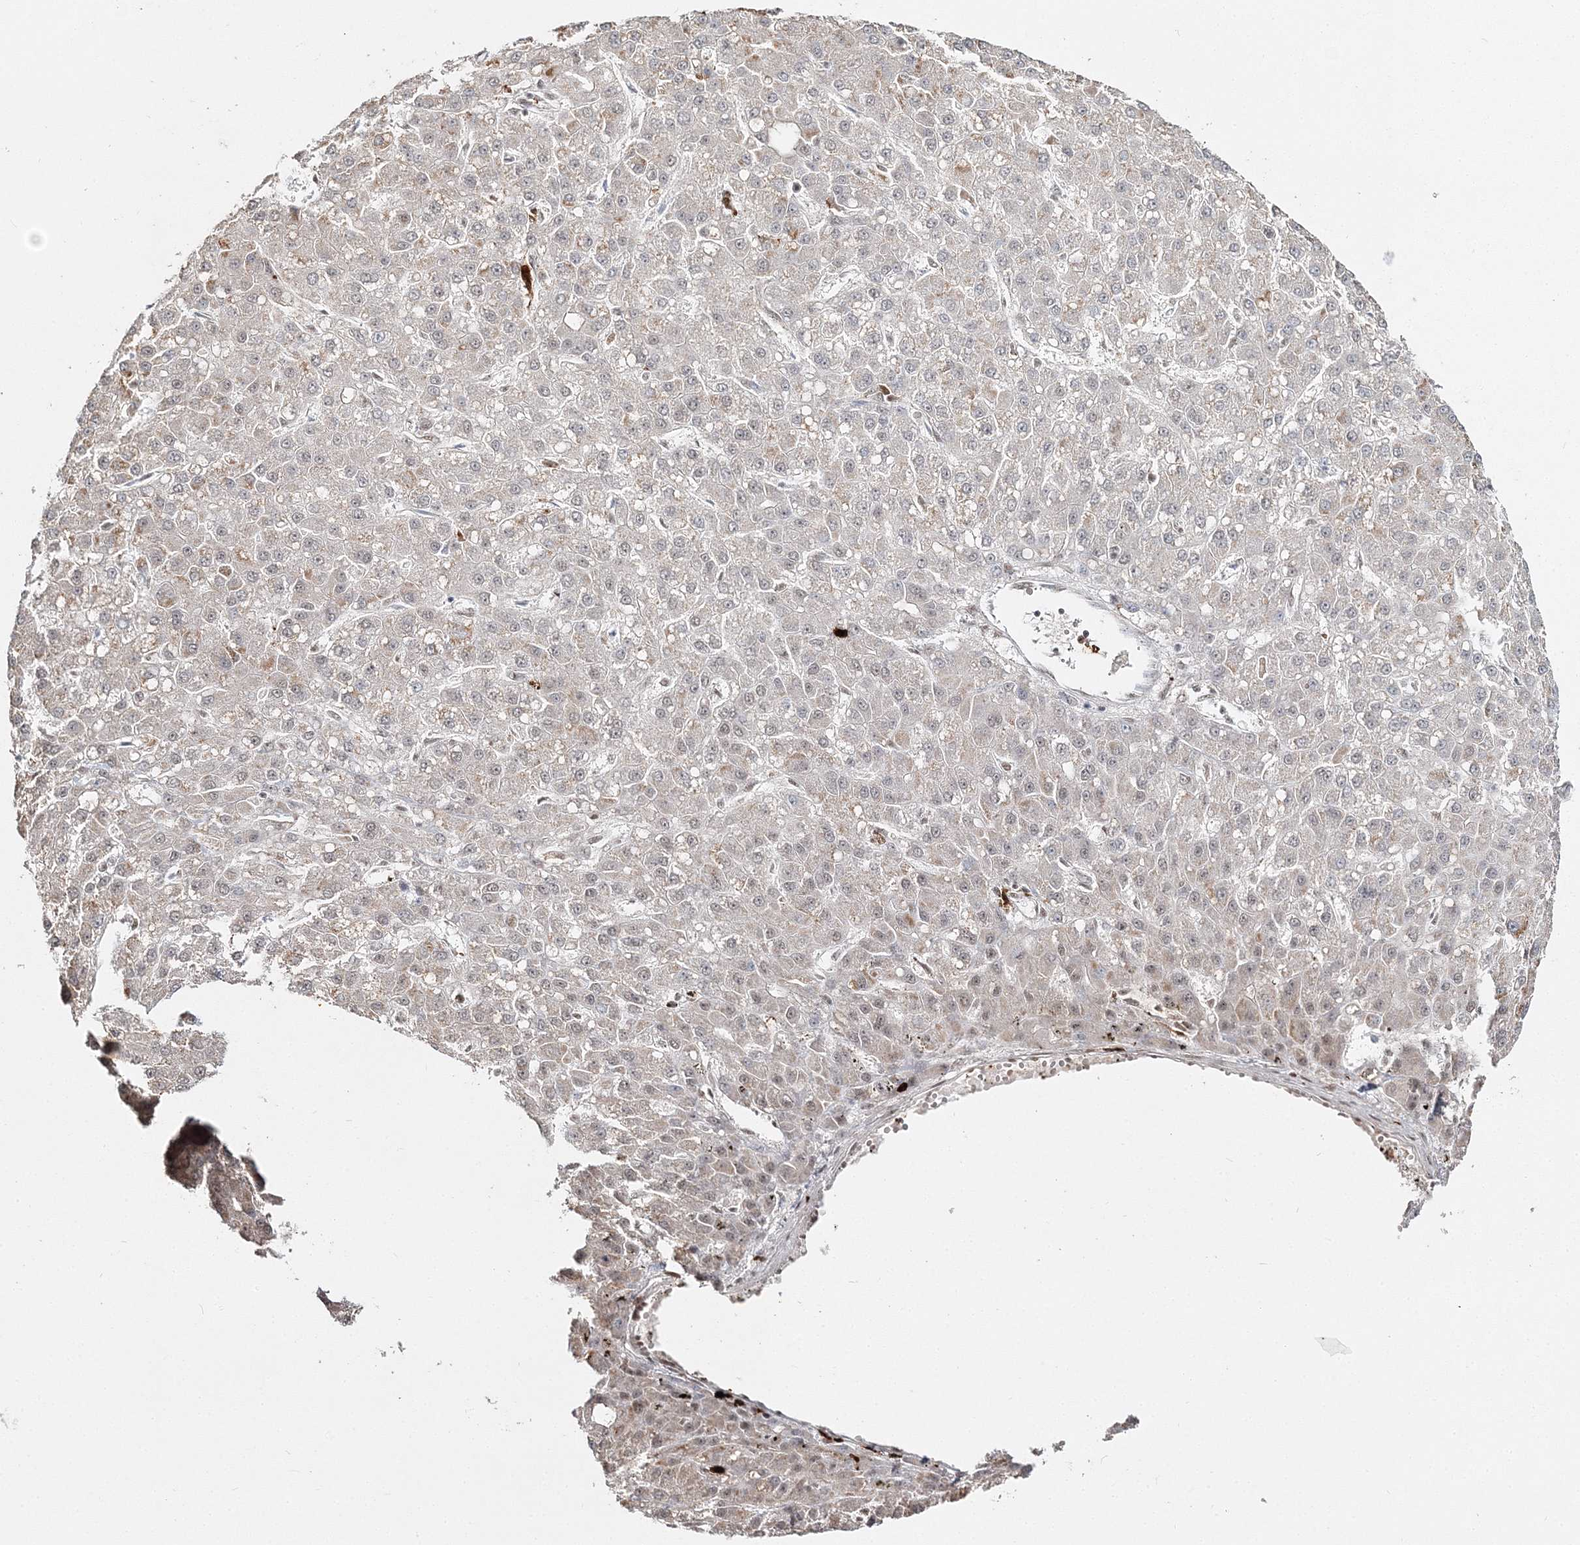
{"staining": {"intensity": "weak", "quantity": "<25%", "location": "nuclear"}, "tissue": "liver cancer", "cell_type": "Tumor cells", "image_type": "cancer", "snomed": [{"axis": "morphology", "description": "Carcinoma, Hepatocellular, NOS"}, {"axis": "topography", "description": "Liver"}], "caption": "High magnification brightfield microscopy of liver hepatocellular carcinoma stained with DAB (brown) and counterstained with hematoxylin (blue): tumor cells show no significant positivity.", "gene": "QRICH1", "patient": {"sex": "male", "age": 67}}